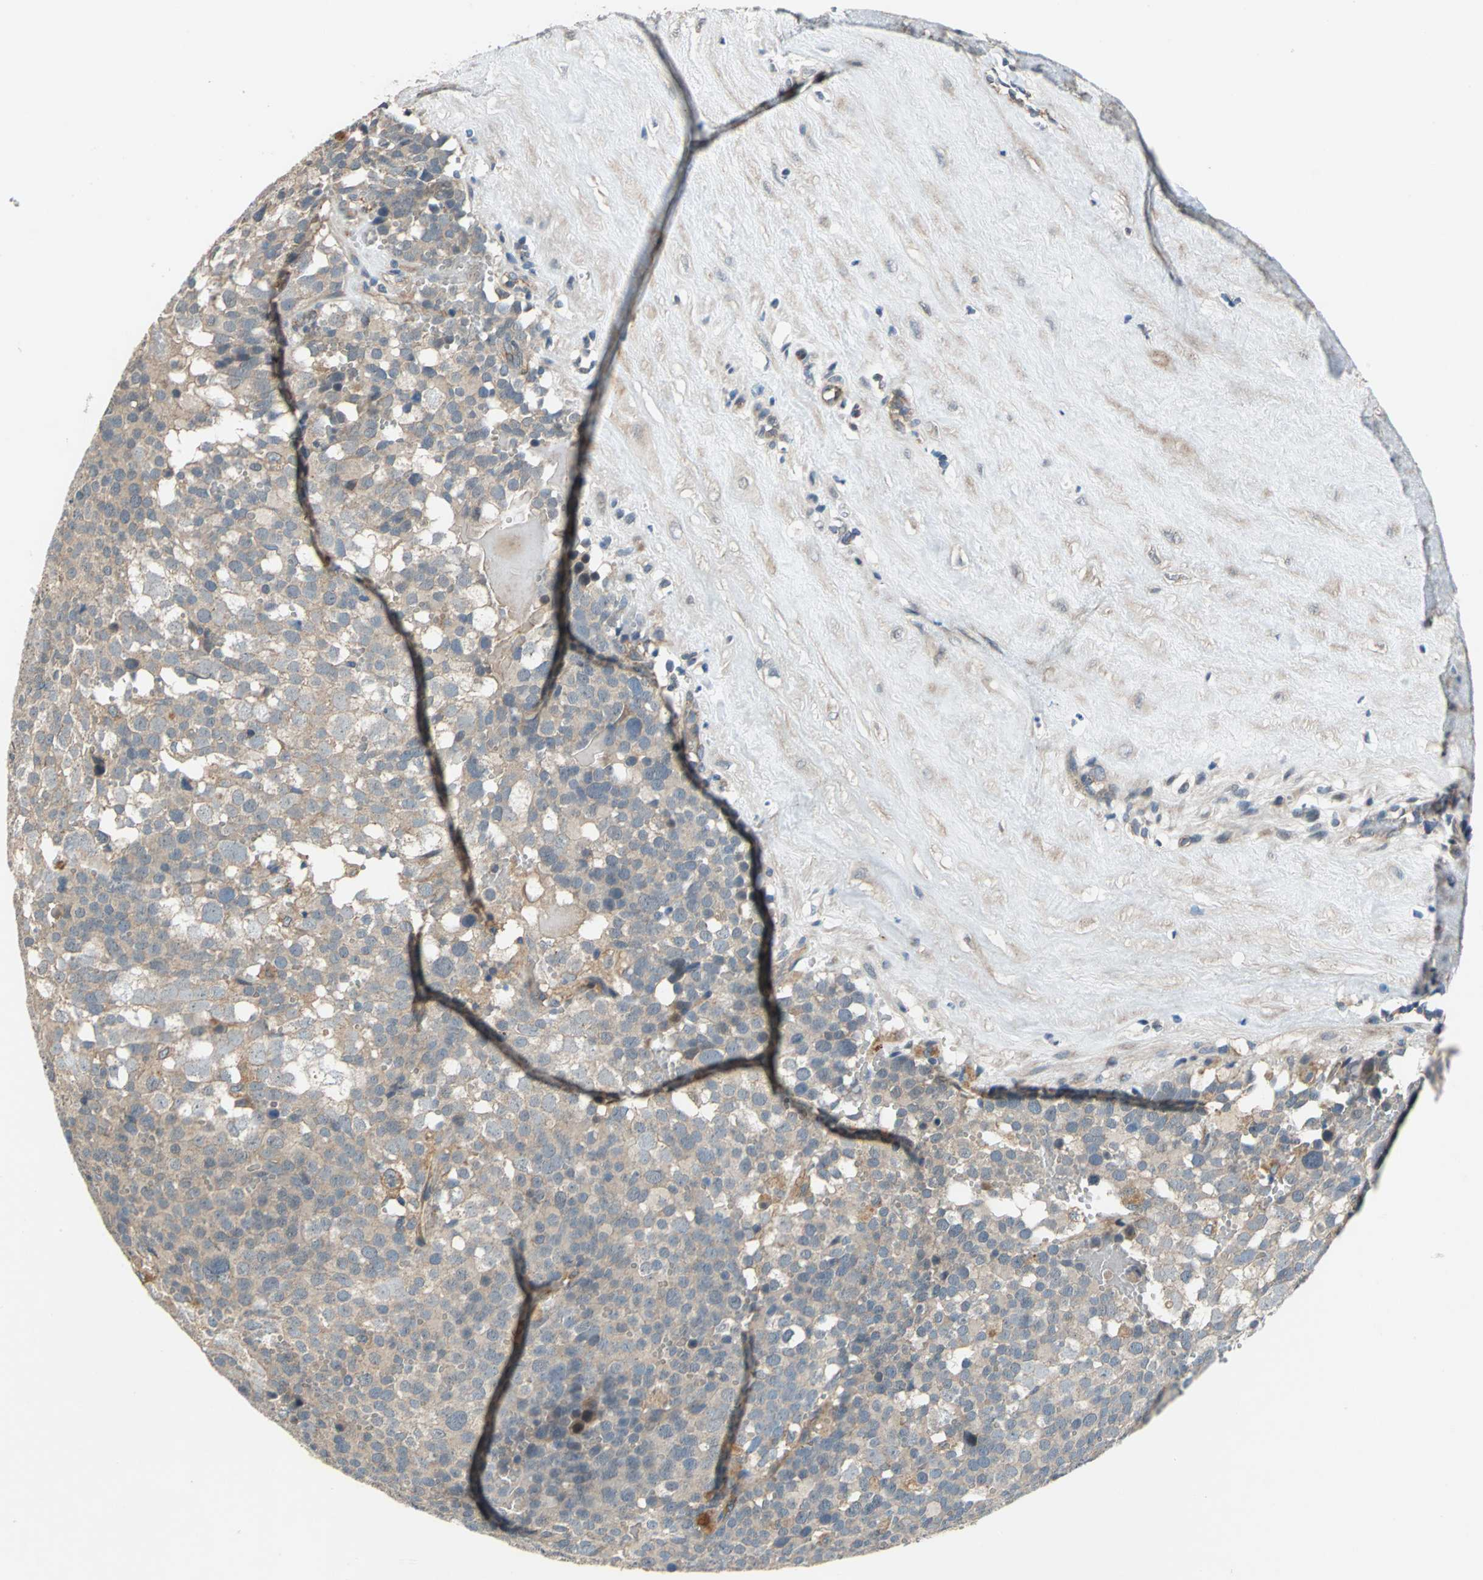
{"staining": {"intensity": "weak", "quantity": "25%-75%", "location": "cytoplasmic/membranous"}, "tissue": "testis cancer", "cell_type": "Tumor cells", "image_type": "cancer", "snomed": [{"axis": "morphology", "description": "Seminoma, NOS"}, {"axis": "topography", "description": "Testis"}], "caption": "Protein staining by immunohistochemistry (IHC) reveals weak cytoplasmic/membranous staining in about 25%-75% of tumor cells in testis cancer (seminoma). (brown staining indicates protein expression, while blue staining denotes nuclei).", "gene": "EMCN", "patient": {"sex": "male", "age": 71}}